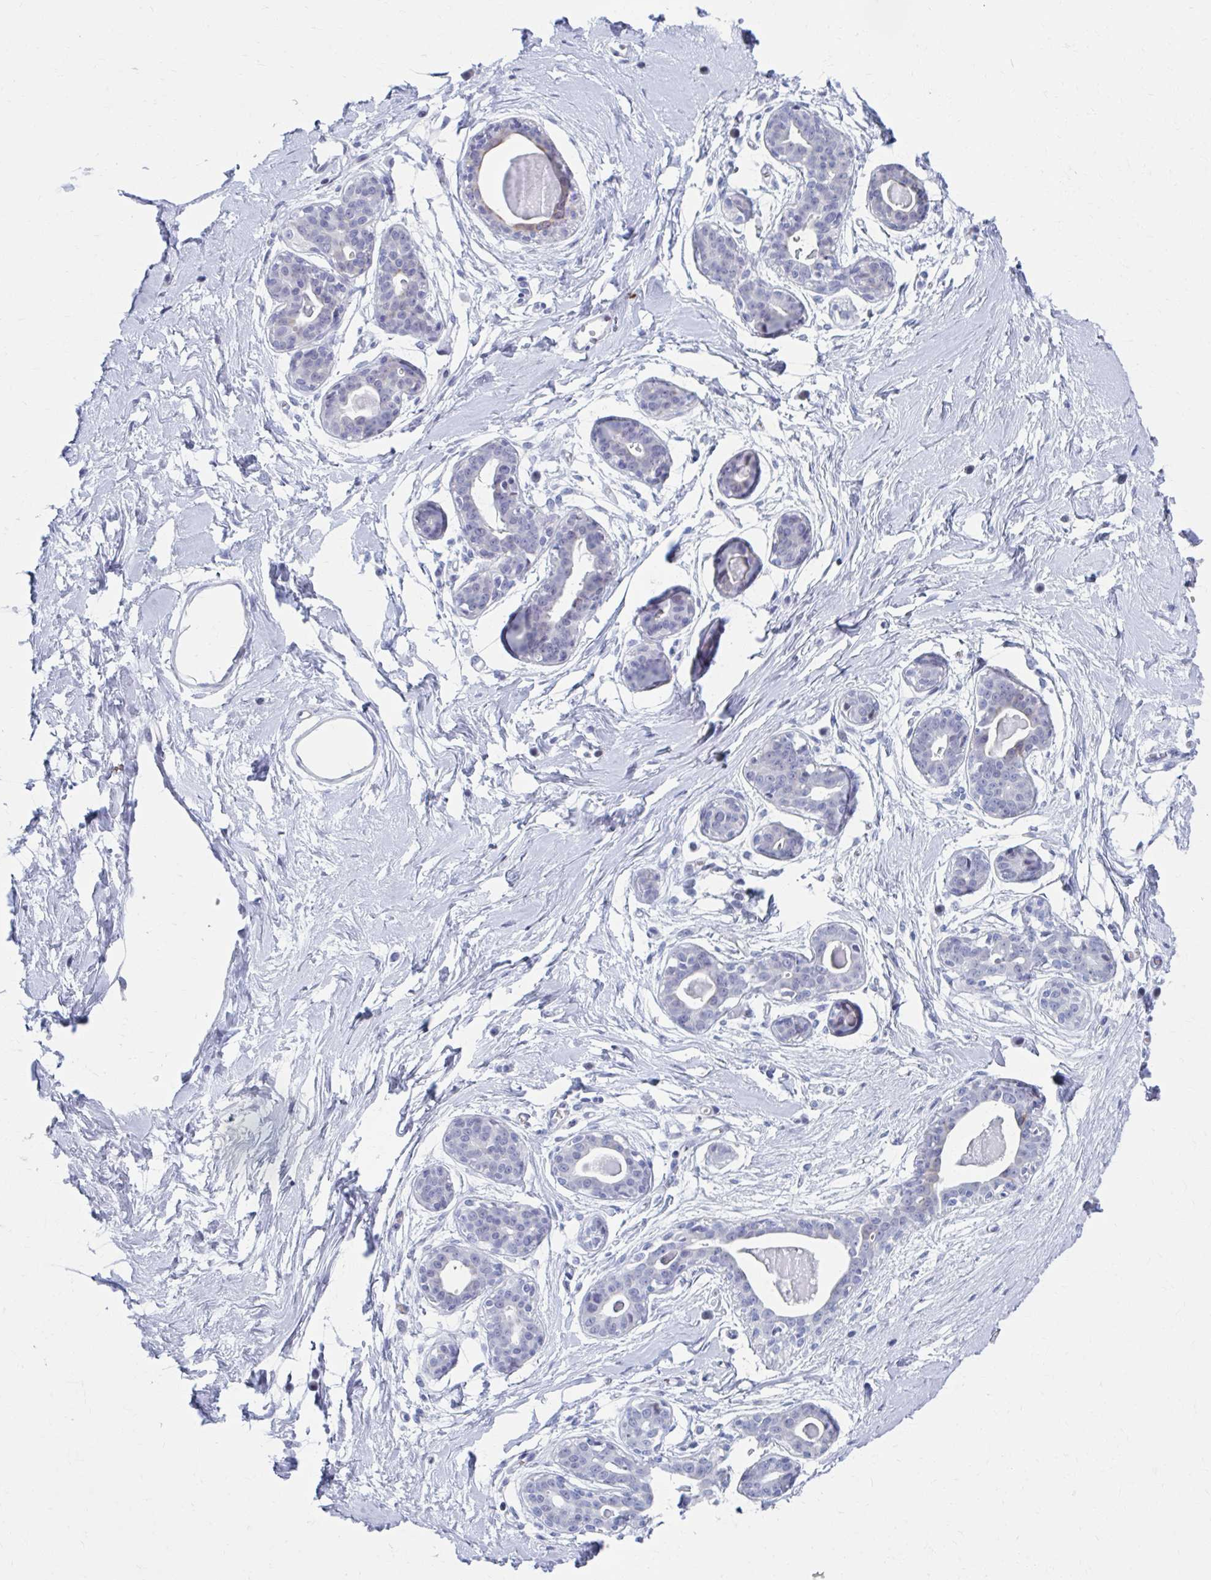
{"staining": {"intensity": "negative", "quantity": "none", "location": "none"}, "tissue": "breast", "cell_type": "Adipocytes", "image_type": "normal", "snomed": [{"axis": "morphology", "description": "Normal tissue, NOS"}, {"axis": "topography", "description": "Breast"}], "caption": "DAB immunohistochemical staining of unremarkable breast shows no significant expression in adipocytes. The staining was performed using DAB to visualize the protein expression in brown, while the nuclei were stained in blue with hematoxylin (Magnification: 20x).", "gene": "ABHD16B", "patient": {"sex": "female", "age": 45}}